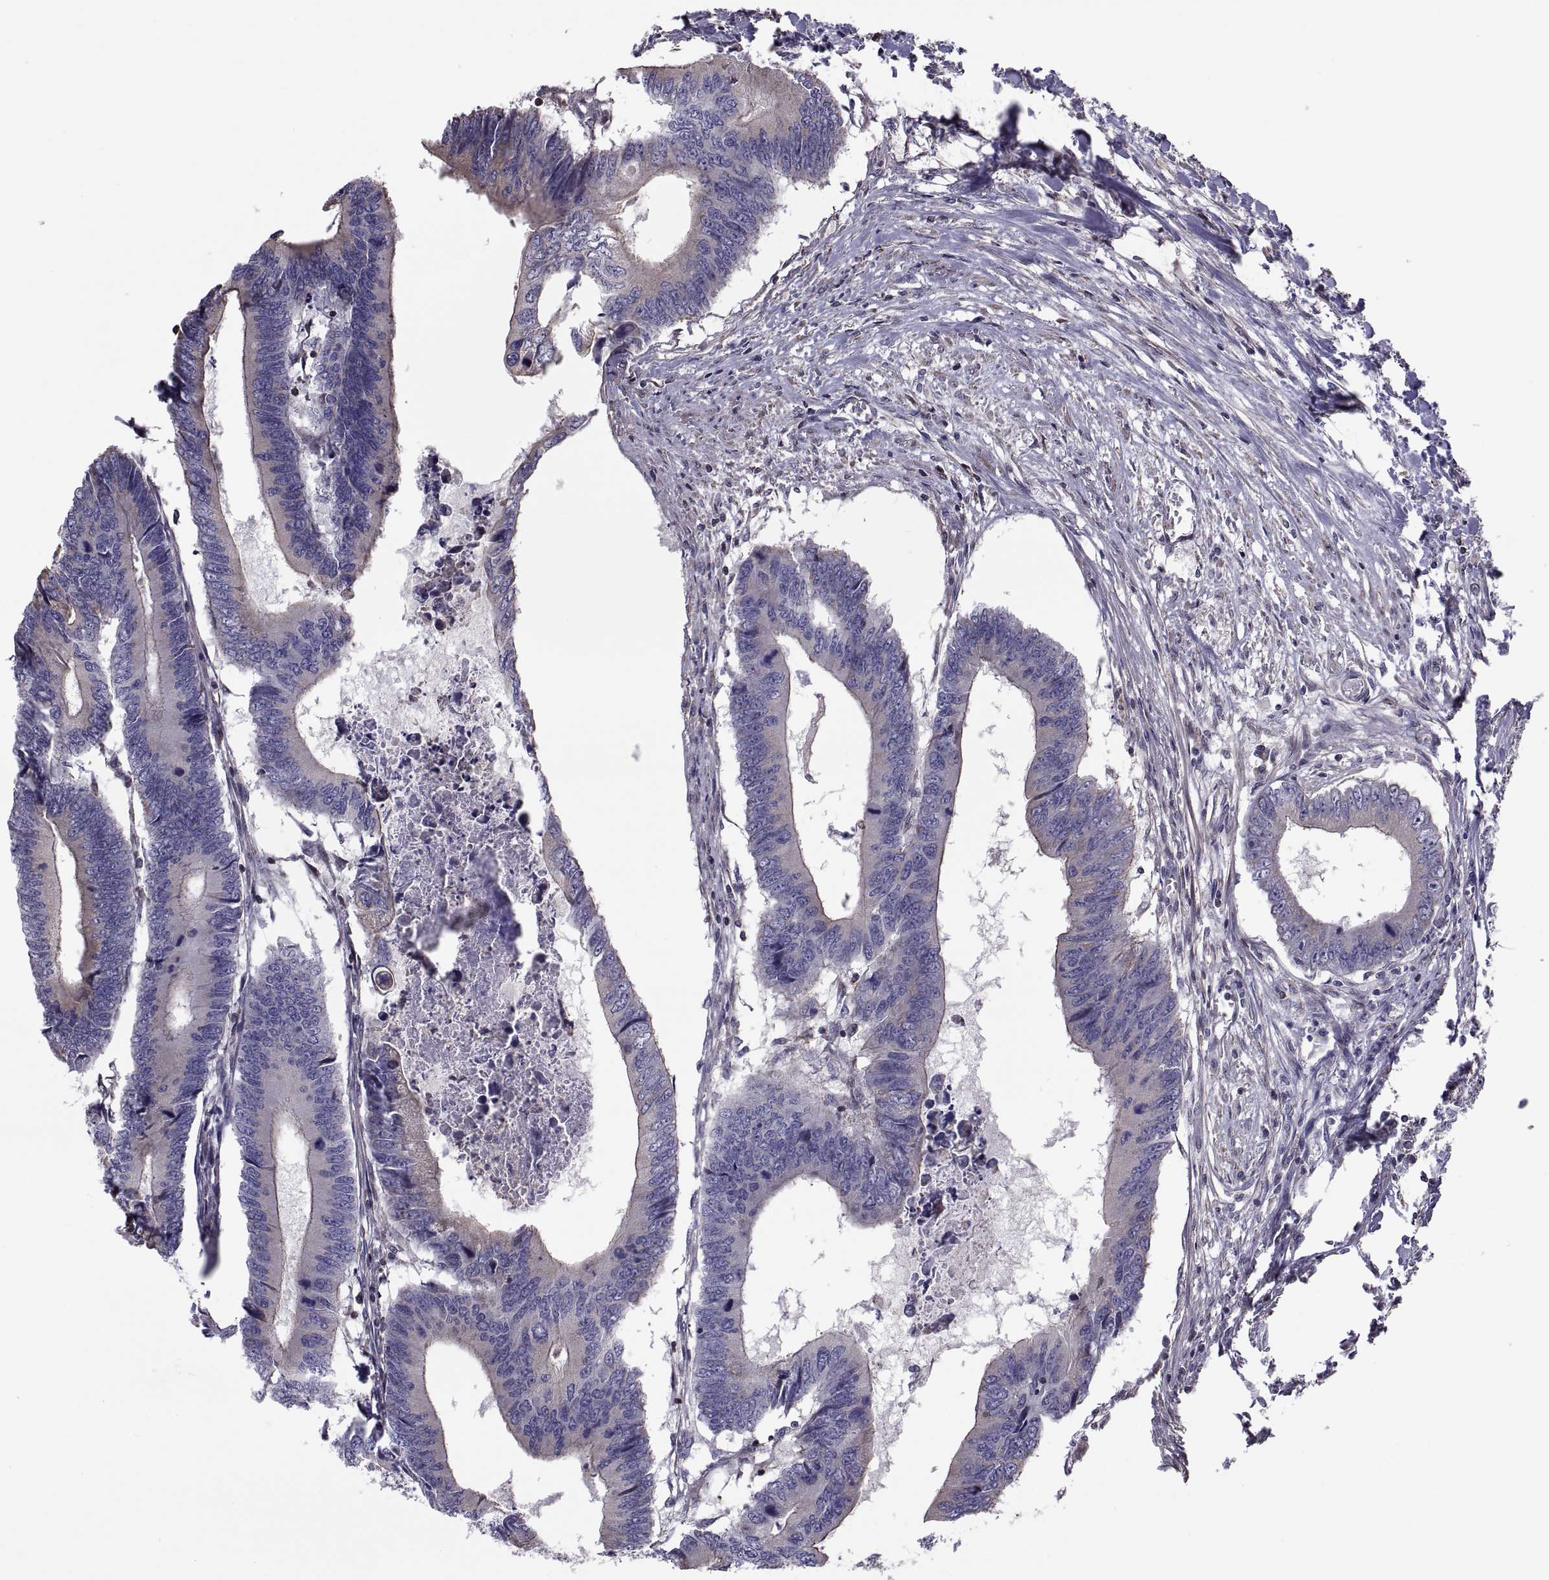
{"staining": {"intensity": "moderate", "quantity": "<25%", "location": "cytoplasmic/membranous"}, "tissue": "colorectal cancer", "cell_type": "Tumor cells", "image_type": "cancer", "snomed": [{"axis": "morphology", "description": "Adenocarcinoma, NOS"}, {"axis": "topography", "description": "Colon"}], "caption": "Immunohistochemistry image of human colorectal cancer (adenocarcinoma) stained for a protein (brown), which demonstrates low levels of moderate cytoplasmic/membranous positivity in approximately <25% of tumor cells.", "gene": "ANO1", "patient": {"sex": "male", "age": 53}}